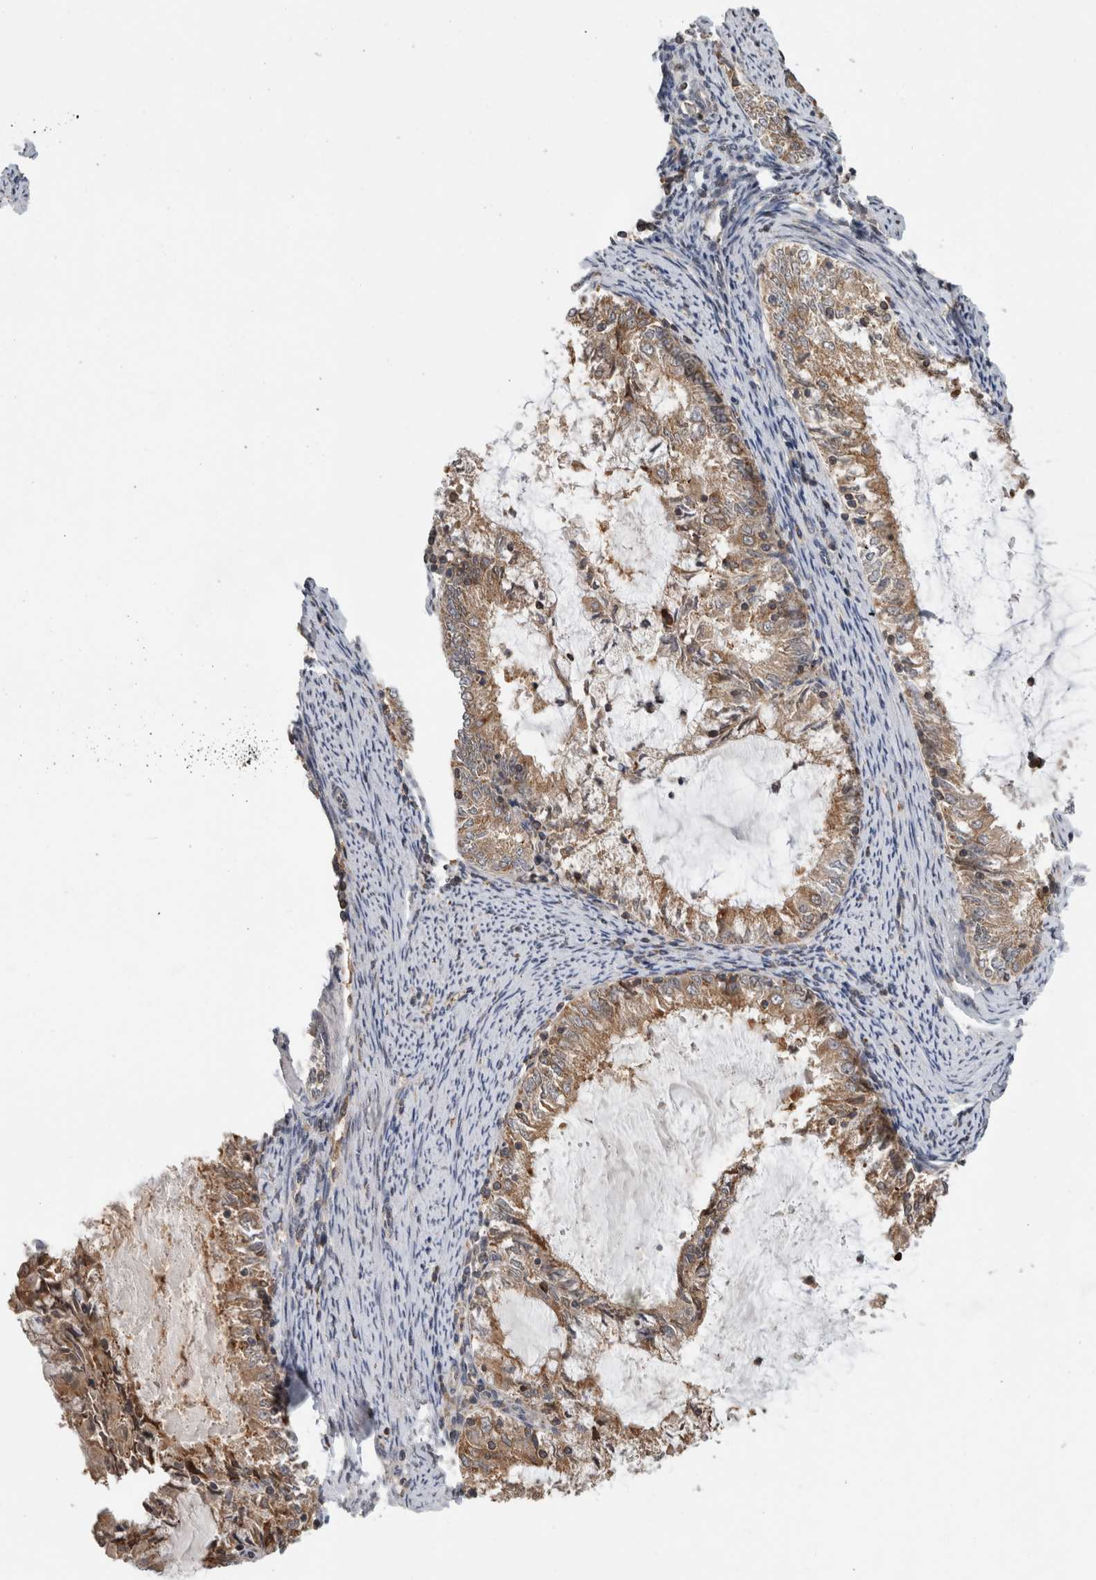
{"staining": {"intensity": "moderate", "quantity": ">75%", "location": "cytoplasmic/membranous"}, "tissue": "endometrial cancer", "cell_type": "Tumor cells", "image_type": "cancer", "snomed": [{"axis": "morphology", "description": "Adenocarcinoma, NOS"}, {"axis": "topography", "description": "Endometrium"}], "caption": "Protein staining by IHC reveals moderate cytoplasmic/membranous expression in about >75% of tumor cells in endometrial cancer. The staining was performed using DAB (3,3'-diaminobenzidine) to visualize the protein expression in brown, while the nuclei were stained in blue with hematoxylin (Magnification: 20x).", "gene": "PARP6", "patient": {"sex": "female", "age": 57}}